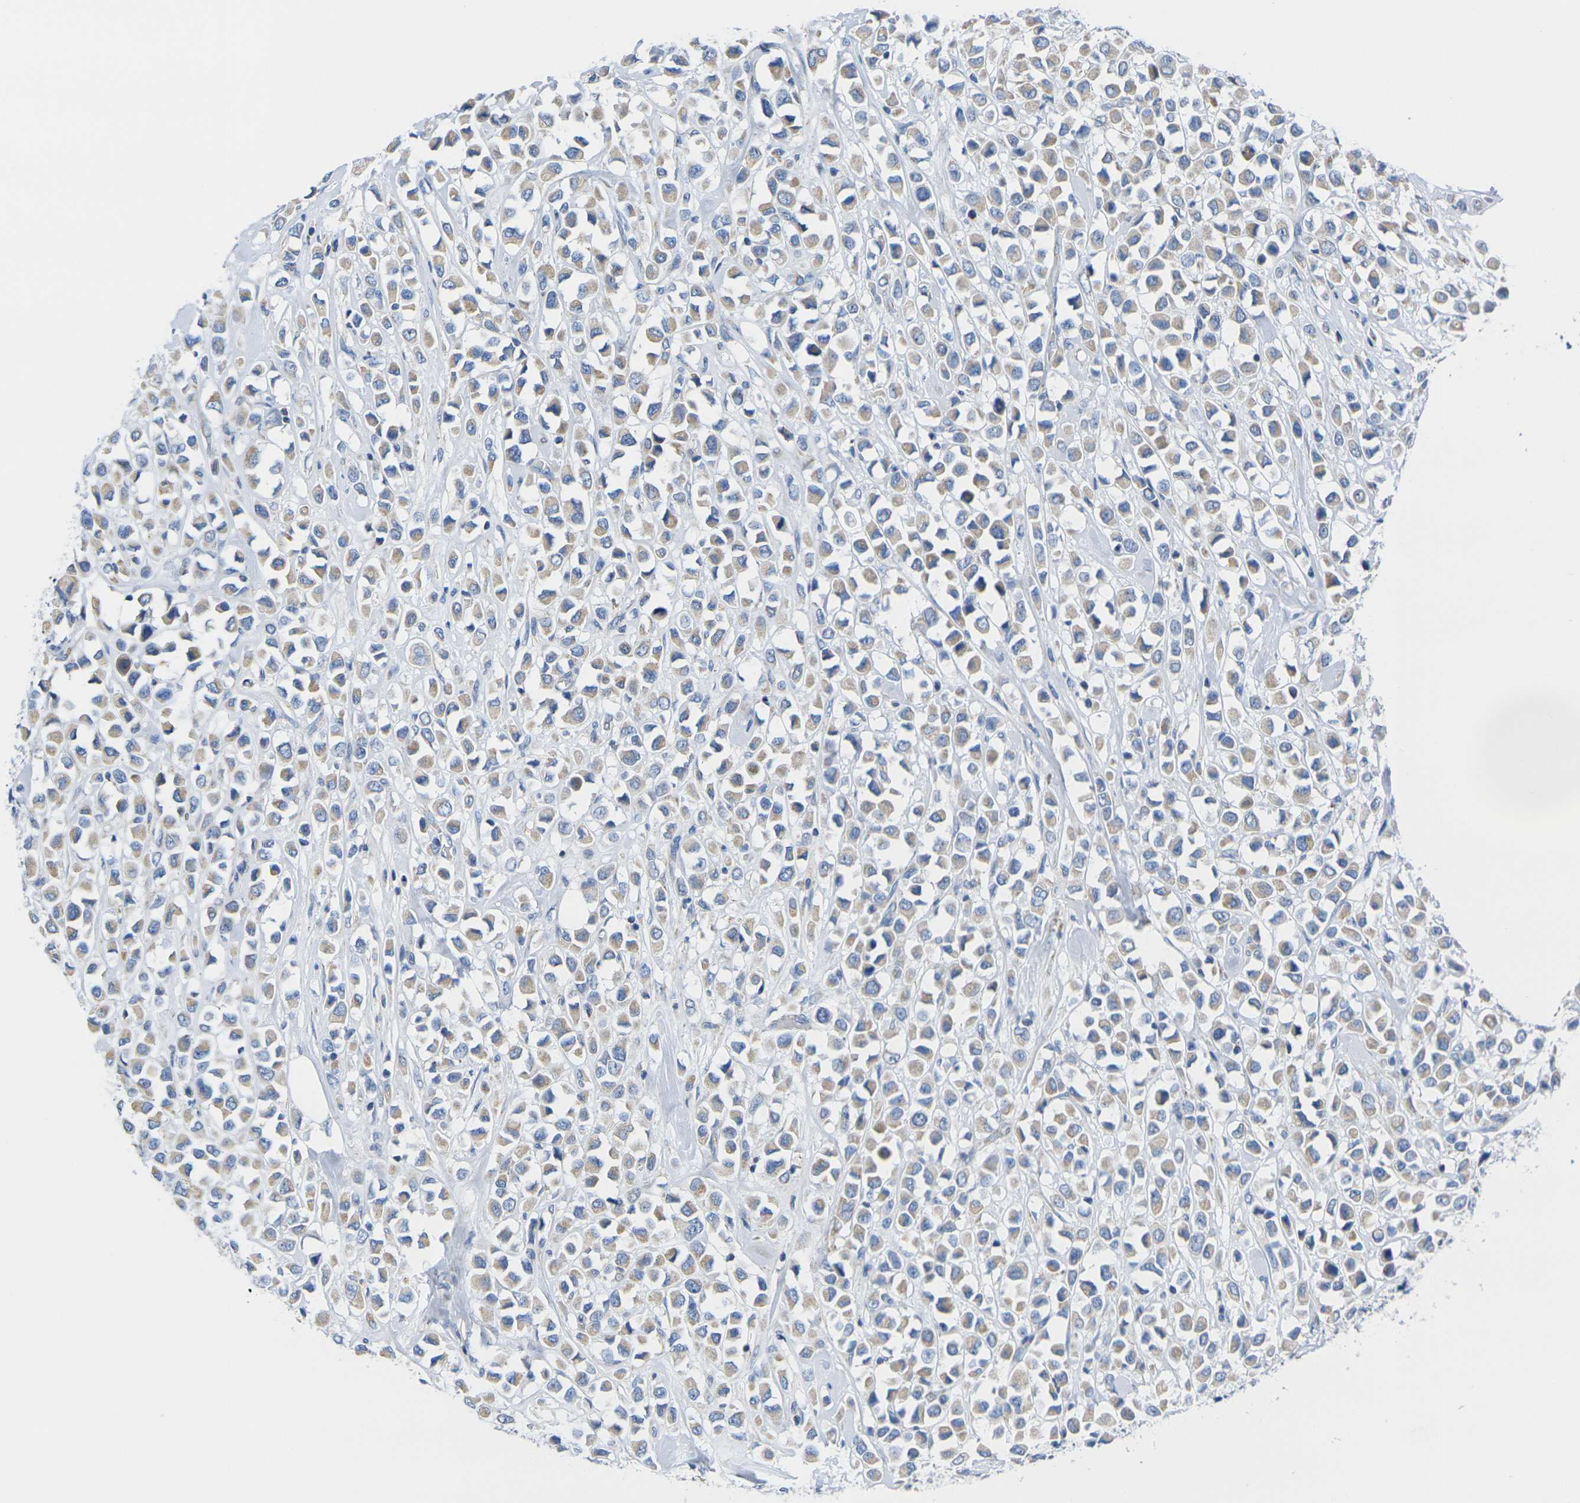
{"staining": {"intensity": "weak", "quantity": ">75%", "location": "cytoplasmic/membranous"}, "tissue": "breast cancer", "cell_type": "Tumor cells", "image_type": "cancer", "snomed": [{"axis": "morphology", "description": "Duct carcinoma"}, {"axis": "topography", "description": "Breast"}], "caption": "Protein staining demonstrates weak cytoplasmic/membranous staining in approximately >75% of tumor cells in breast infiltrating ductal carcinoma.", "gene": "TMEM204", "patient": {"sex": "female", "age": 61}}